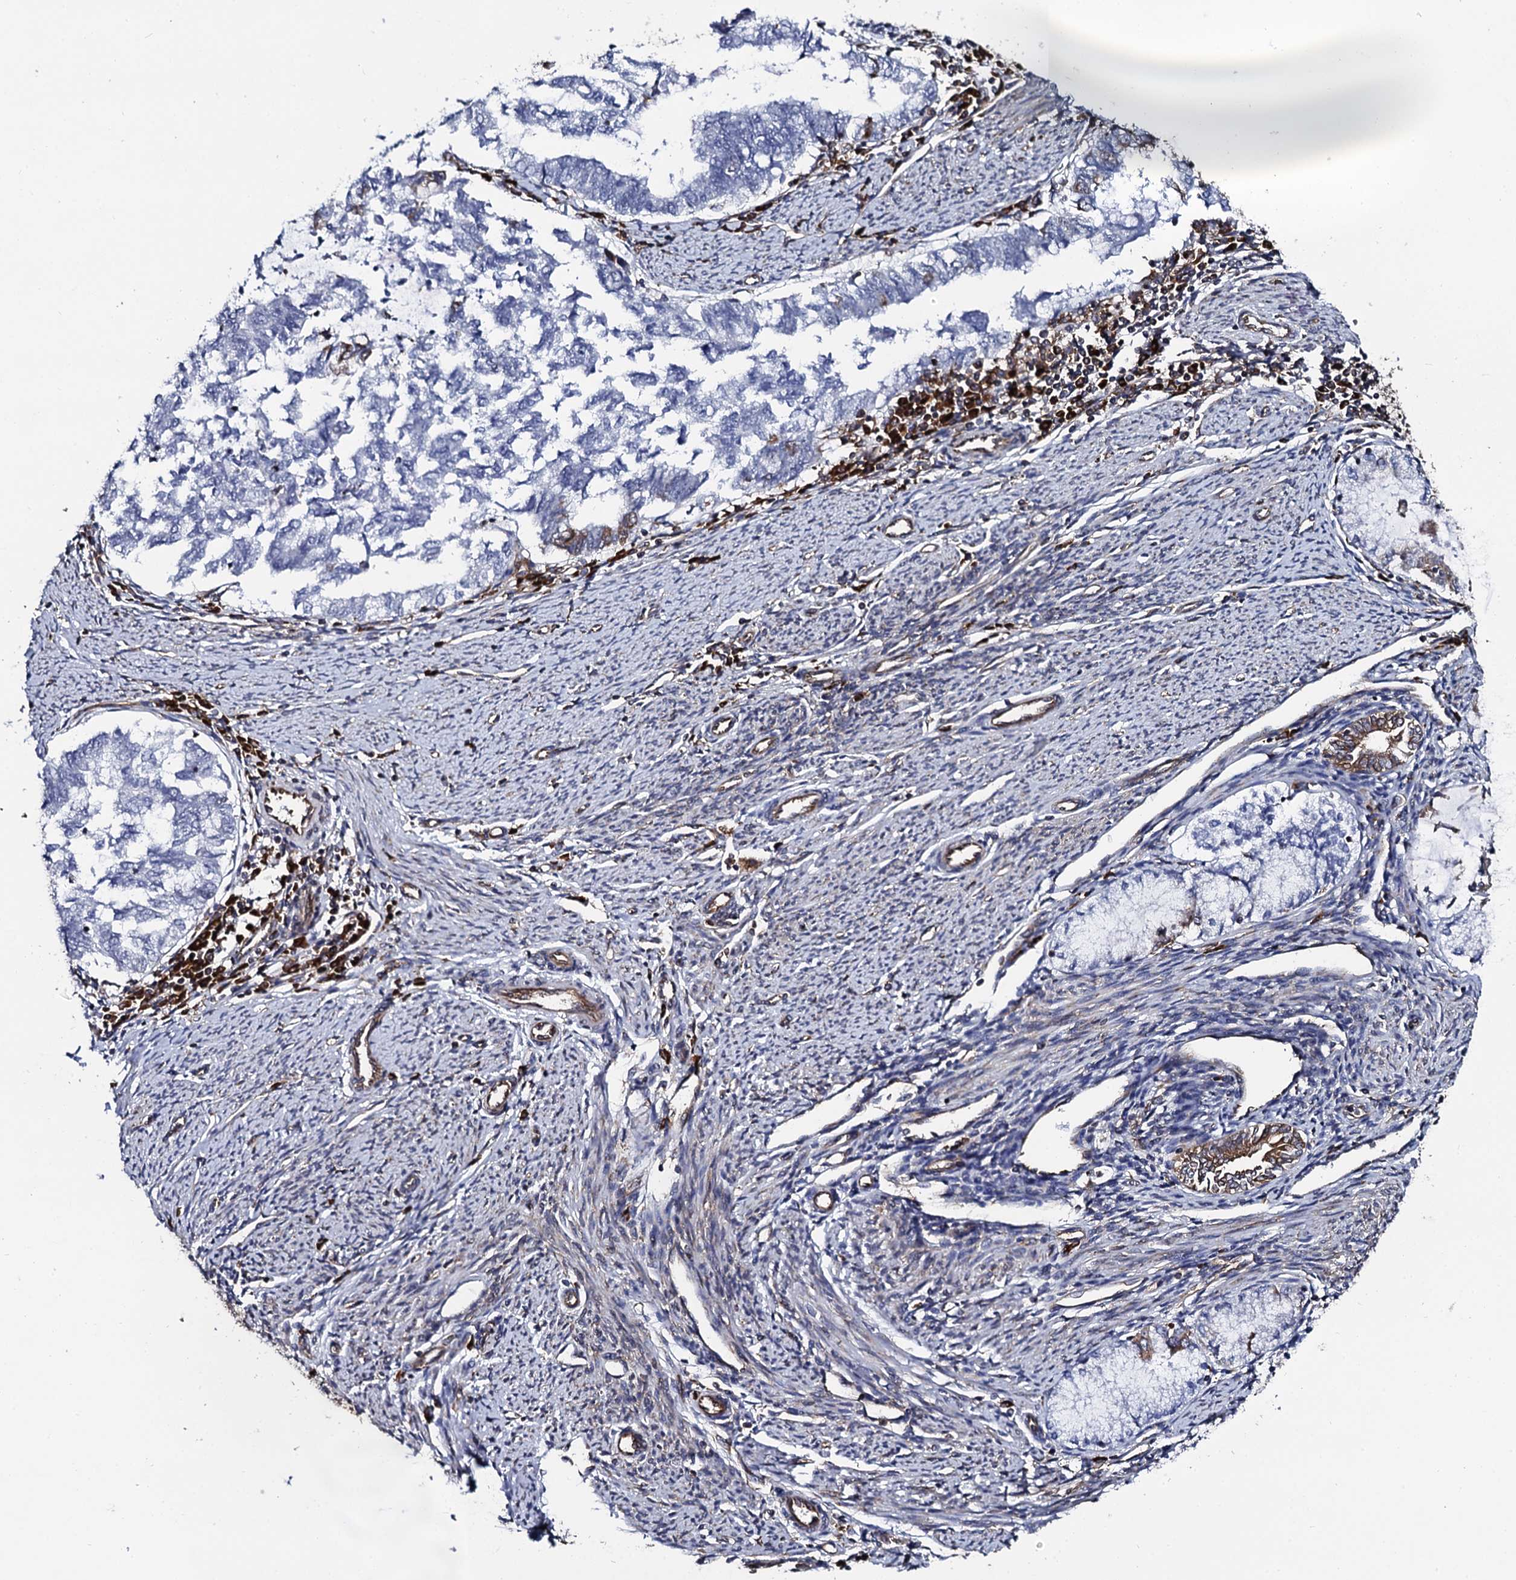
{"staining": {"intensity": "negative", "quantity": "none", "location": "none"}, "tissue": "endometrial cancer", "cell_type": "Tumor cells", "image_type": "cancer", "snomed": [{"axis": "morphology", "description": "Adenocarcinoma, NOS"}, {"axis": "topography", "description": "Endometrium"}], "caption": "A micrograph of human endometrial cancer (adenocarcinoma) is negative for staining in tumor cells.", "gene": "SPTY2D1", "patient": {"sex": "female", "age": 79}}